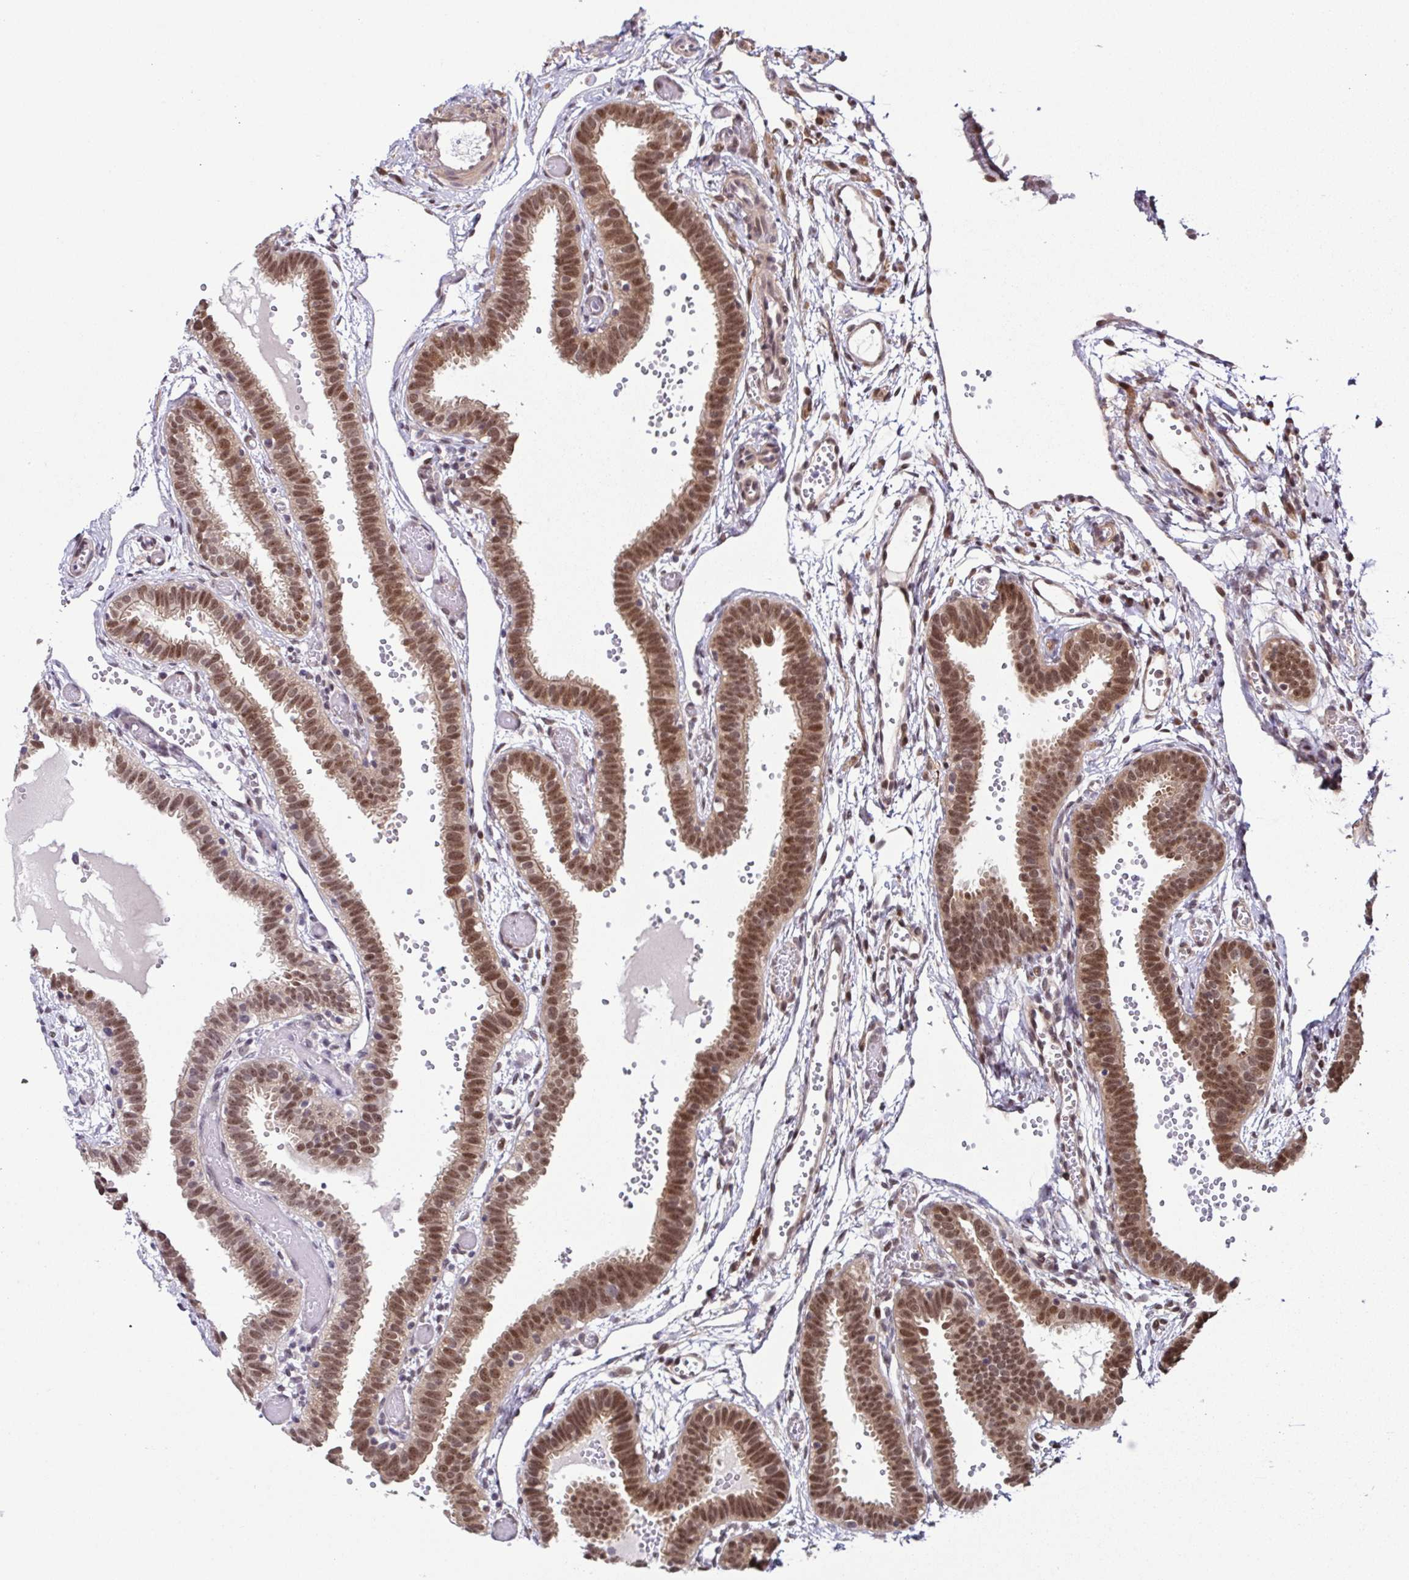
{"staining": {"intensity": "moderate", "quantity": ">75%", "location": "cytoplasmic/membranous,nuclear"}, "tissue": "fallopian tube", "cell_type": "Glandular cells", "image_type": "normal", "snomed": [{"axis": "morphology", "description": "Normal tissue, NOS"}, {"axis": "topography", "description": "Fallopian tube"}], "caption": "Immunohistochemistry (IHC) photomicrograph of unremarkable fallopian tube stained for a protein (brown), which exhibits medium levels of moderate cytoplasmic/membranous,nuclear staining in approximately >75% of glandular cells.", "gene": "DNAJB1", "patient": {"sex": "female", "age": 37}}